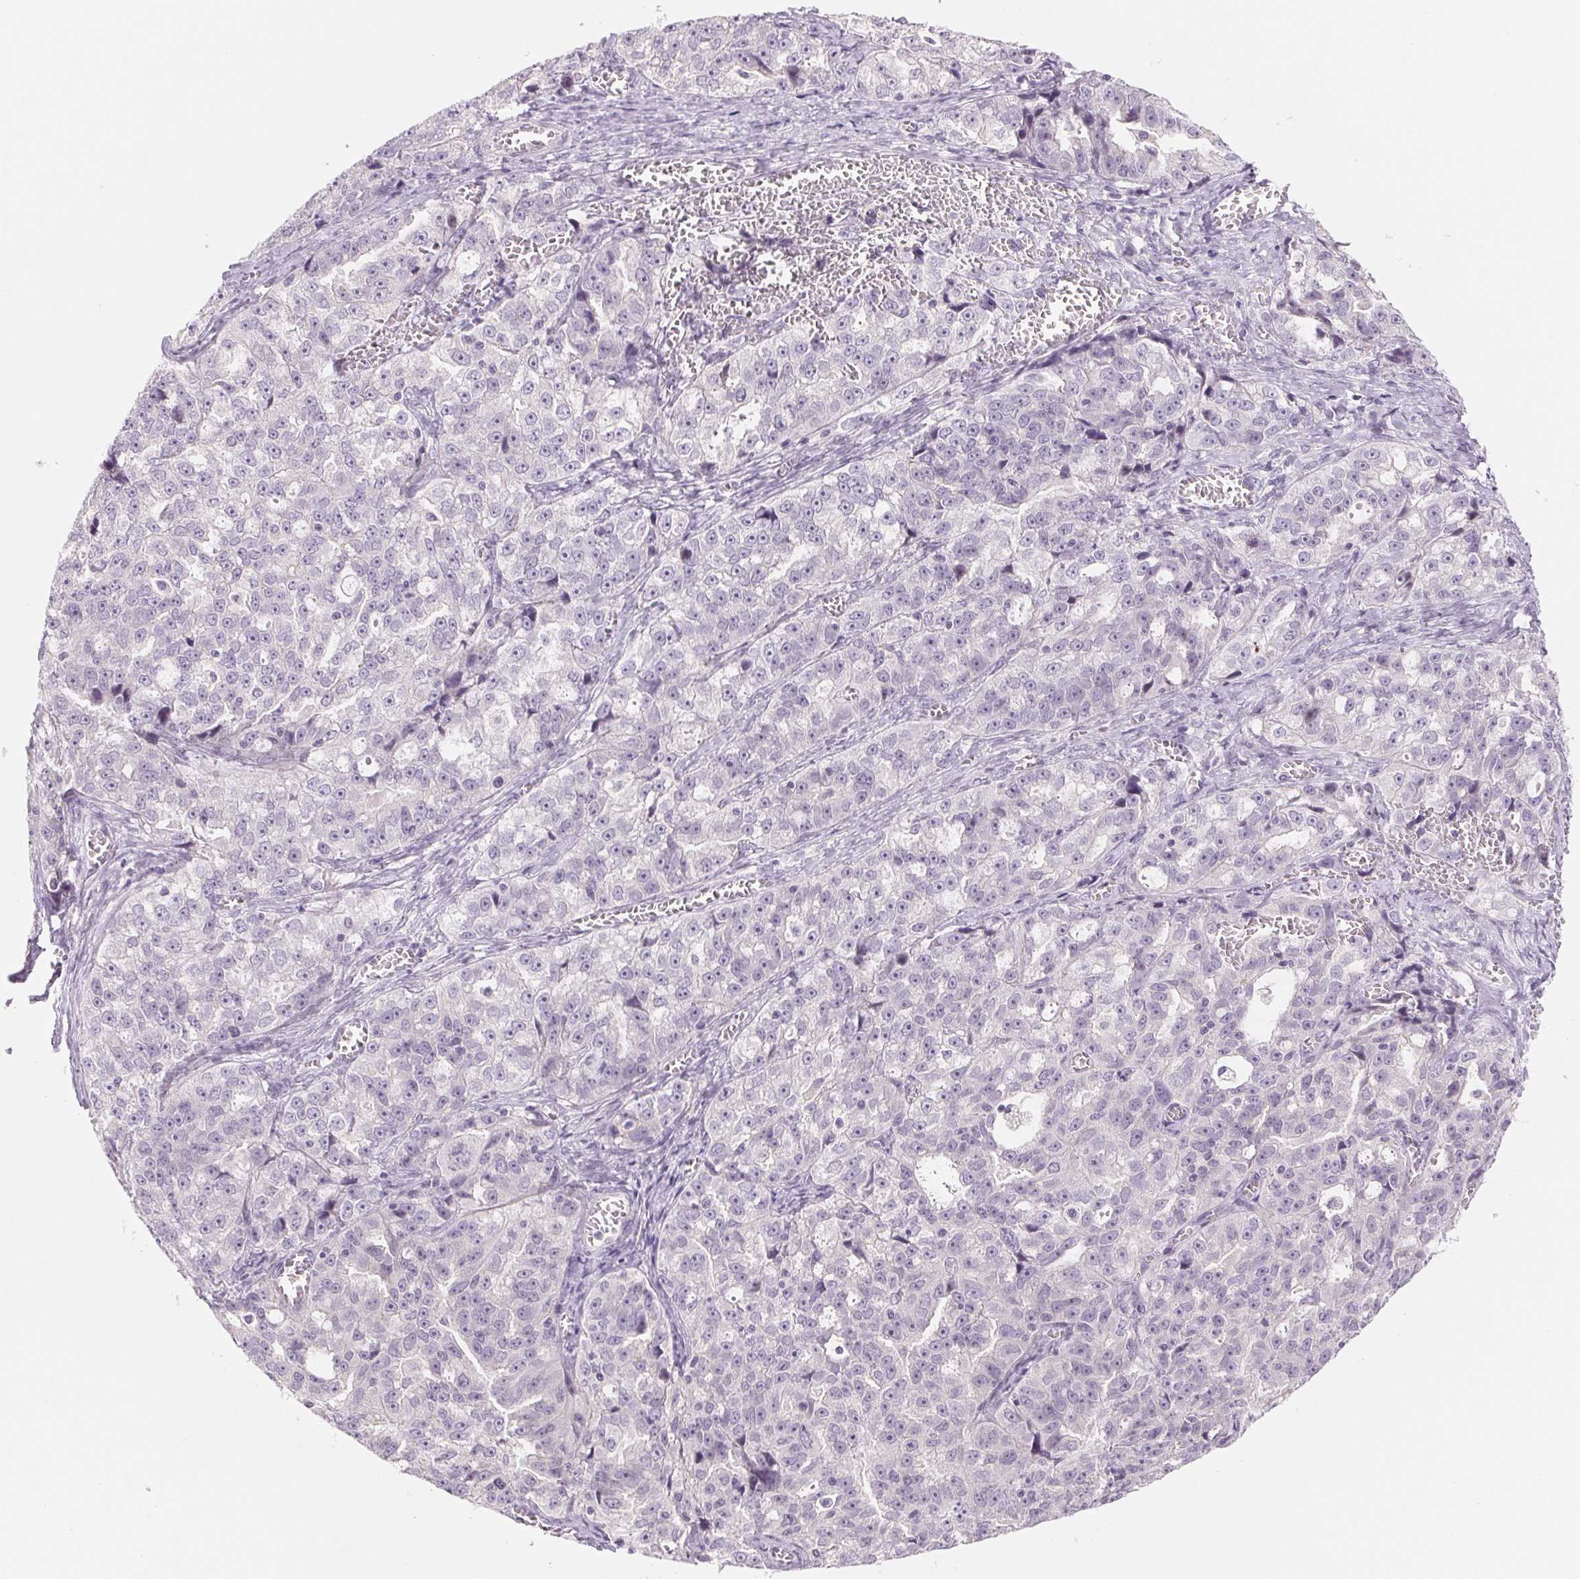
{"staining": {"intensity": "negative", "quantity": "none", "location": "none"}, "tissue": "ovarian cancer", "cell_type": "Tumor cells", "image_type": "cancer", "snomed": [{"axis": "morphology", "description": "Cystadenocarcinoma, serous, NOS"}, {"axis": "topography", "description": "Ovary"}], "caption": "Immunohistochemistry (IHC) histopathology image of serous cystadenocarcinoma (ovarian) stained for a protein (brown), which reveals no staining in tumor cells. (Stains: DAB IHC with hematoxylin counter stain, Microscopy: brightfield microscopy at high magnification).", "gene": "CCDC168", "patient": {"sex": "female", "age": 51}}